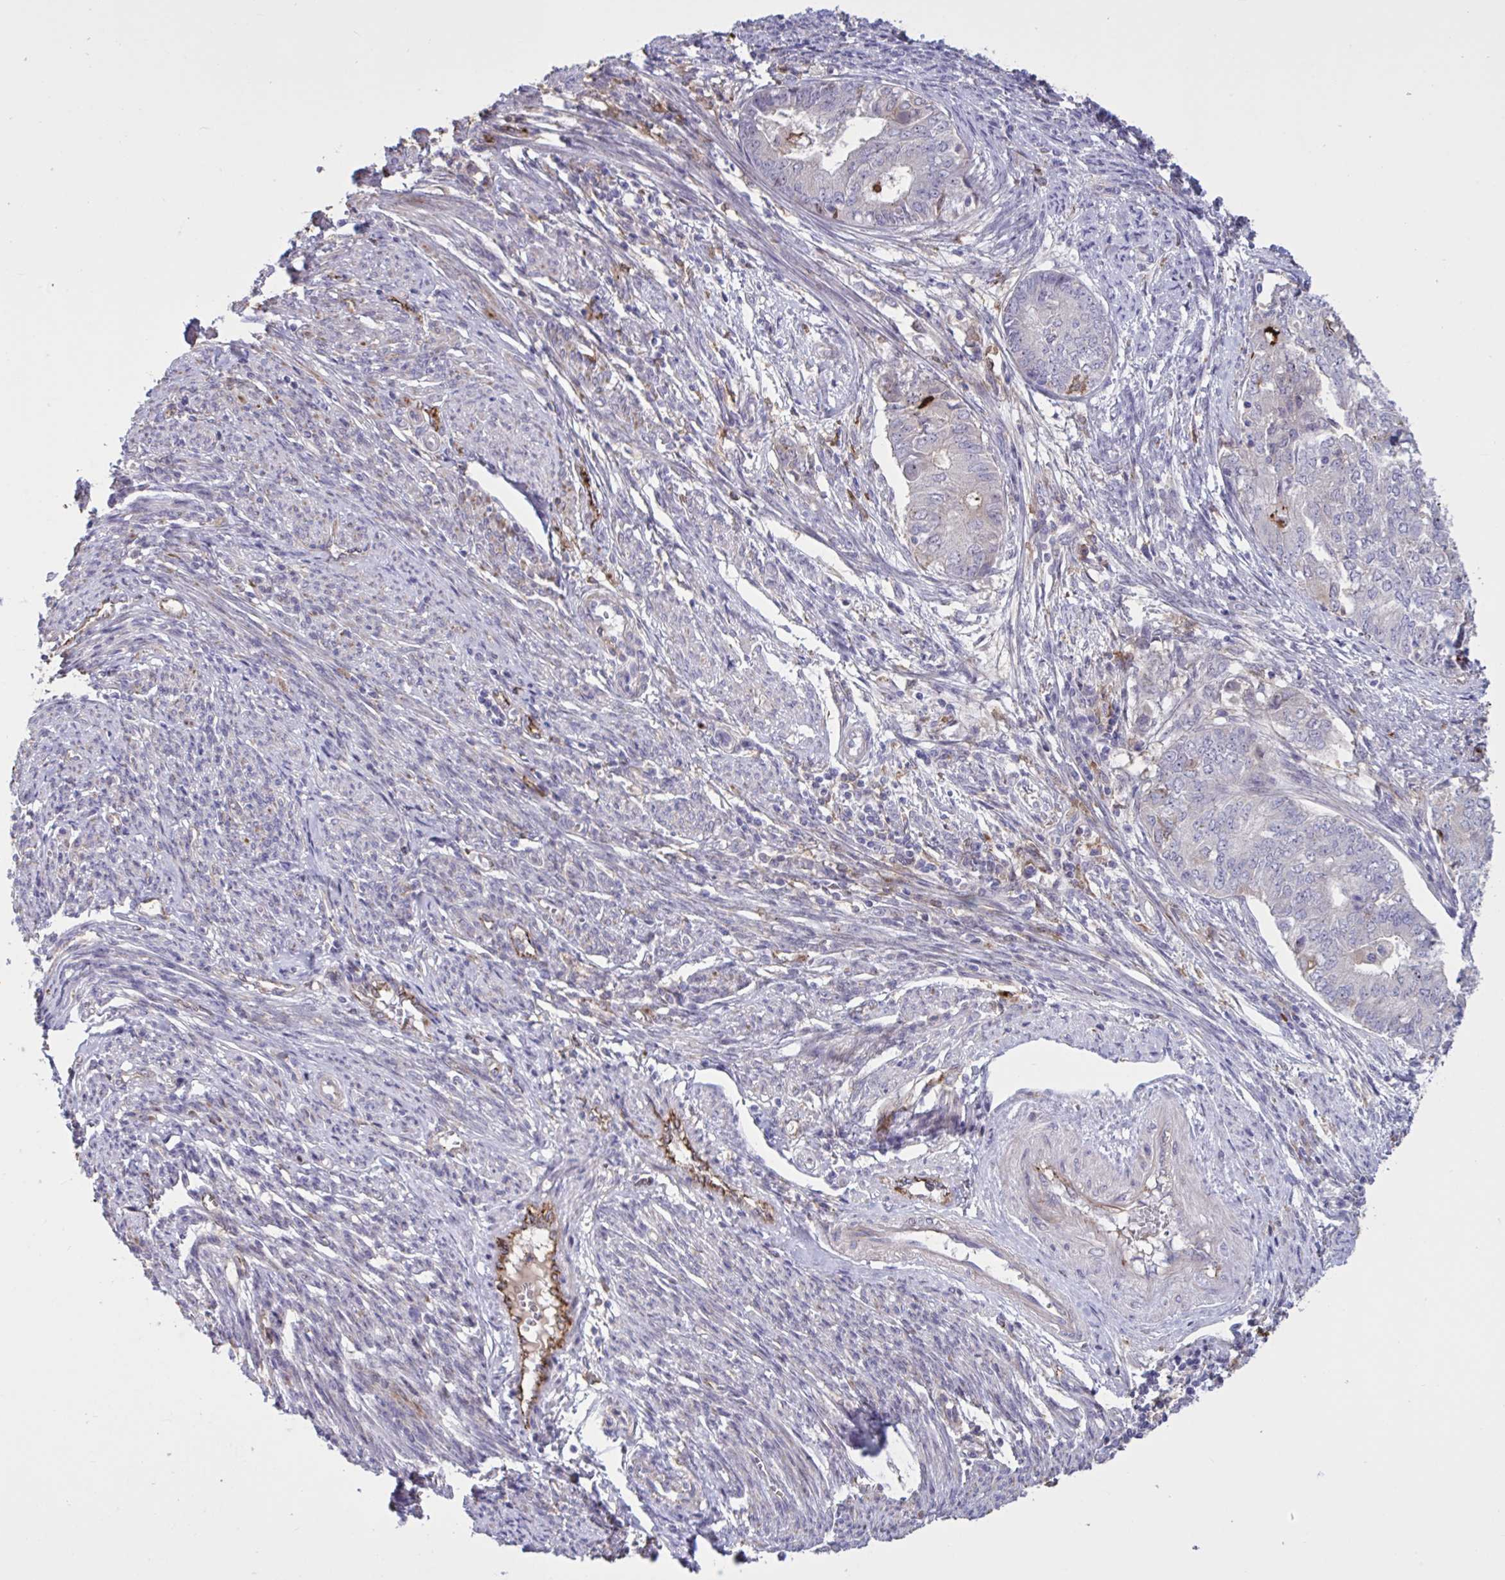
{"staining": {"intensity": "weak", "quantity": "<25%", "location": "cytoplasmic/membranous"}, "tissue": "endometrial cancer", "cell_type": "Tumor cells", "image_type": "cancer", "snomed": [{"axis": "morphology", "description": "Adenocarcinoma, NOS"}, {"axis": "topography", "description": "Endometrium"}], "caption": "Immunohistochemistry of human endometrial adenocarcinoma reveals no expression in tumor cells.", "gene": "CD101", "patient": {"sex": "female", "age": 62}}